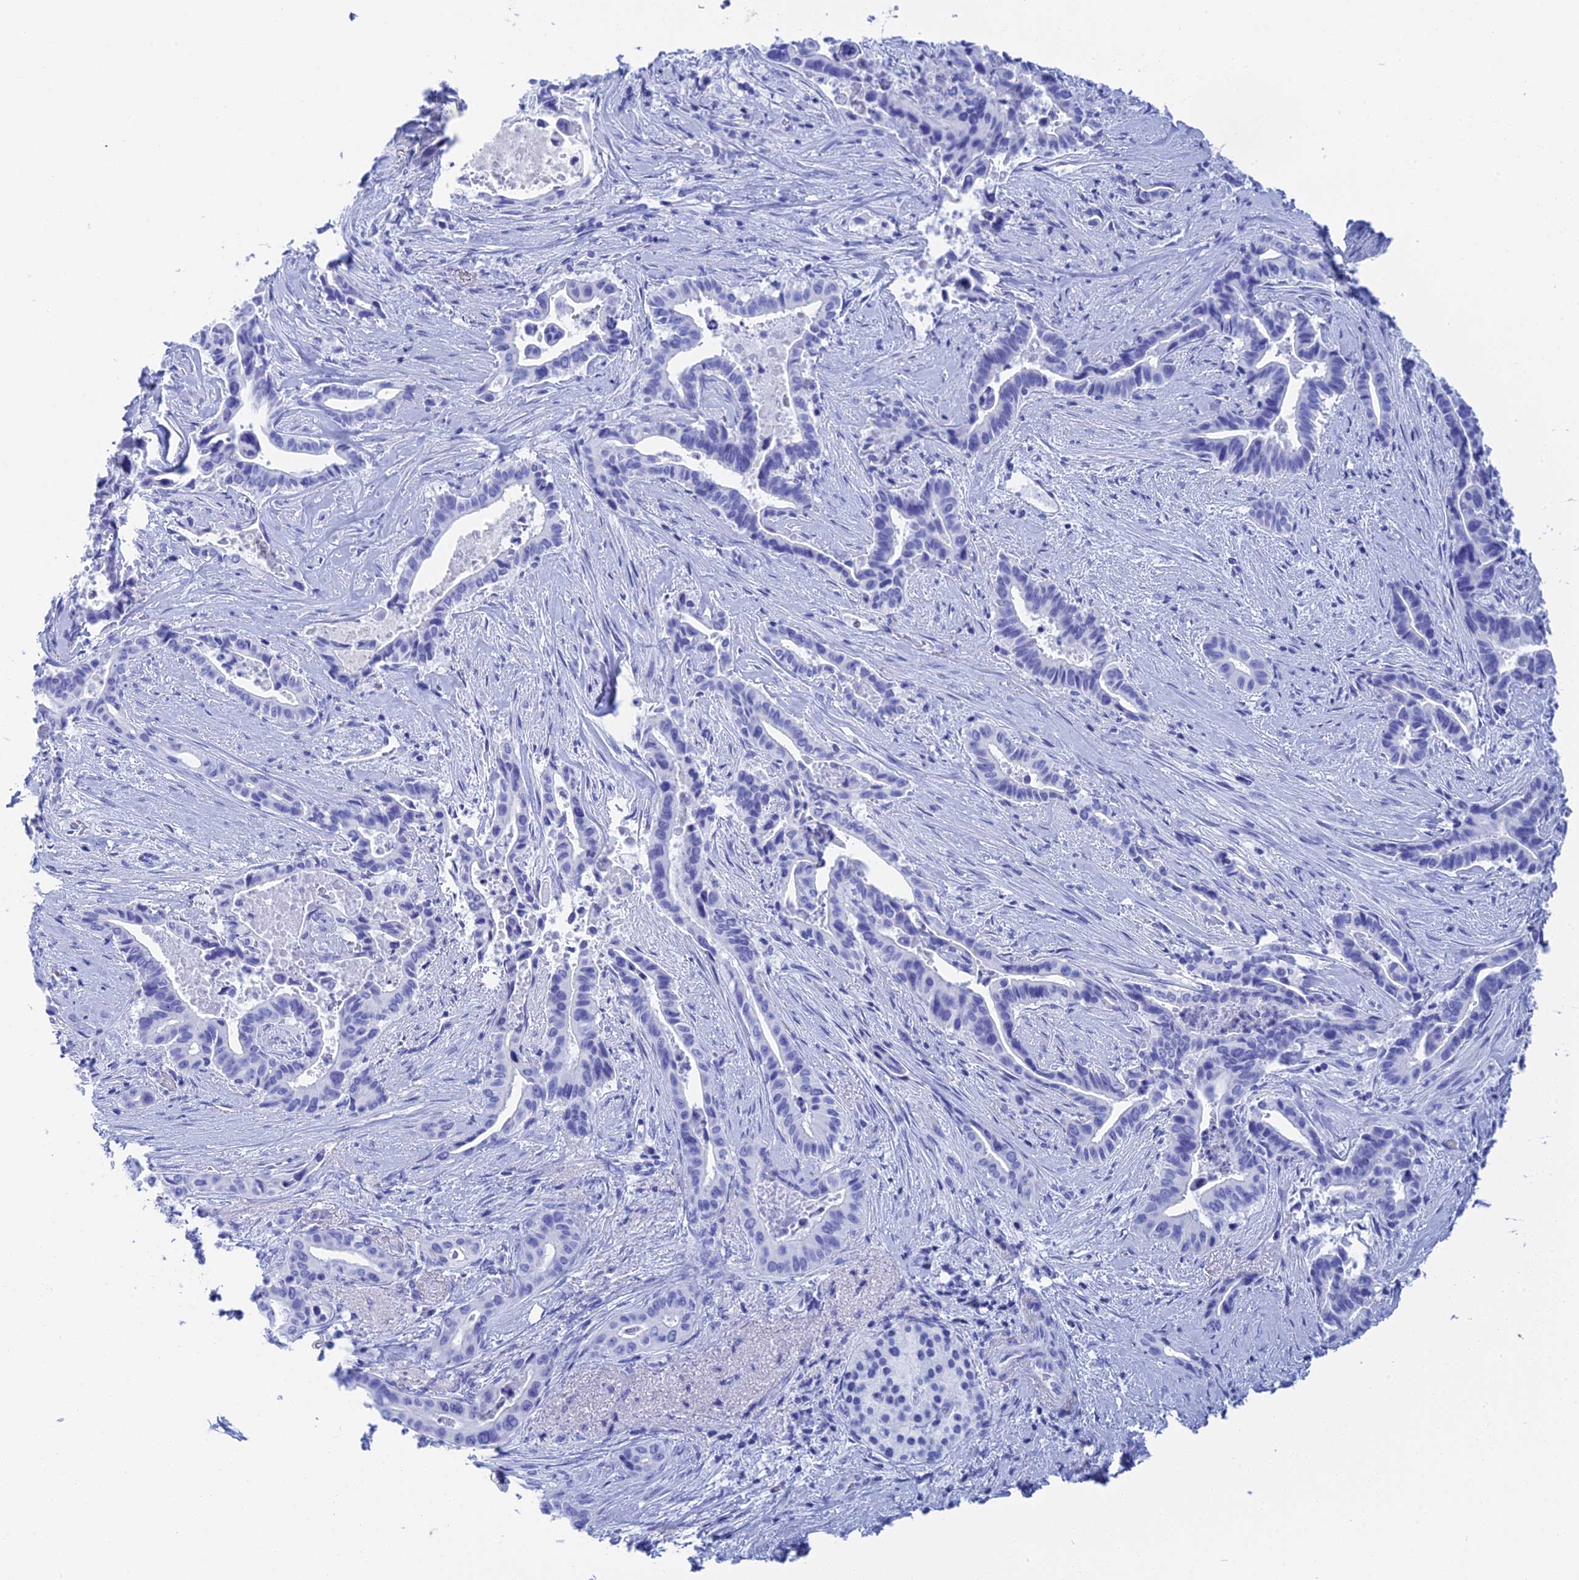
{"staining": {"intensity": "negative", "quantity": "none", "location": "none"}, "tissue": "pancreatic cancer", "cell_type": "Tumor cells", "image_type": "cancer", "snomed": [{"axis": "morphology", "description": "Adenocarcinoma, NOS"}, {"axis": "topography", "description": "Pancreas"}], "caption": "Tumor cells are negative for protein expression in human pancreatic cancer.", "gene": "TEX101", "patient": {"sex": "female", "age": 77}}